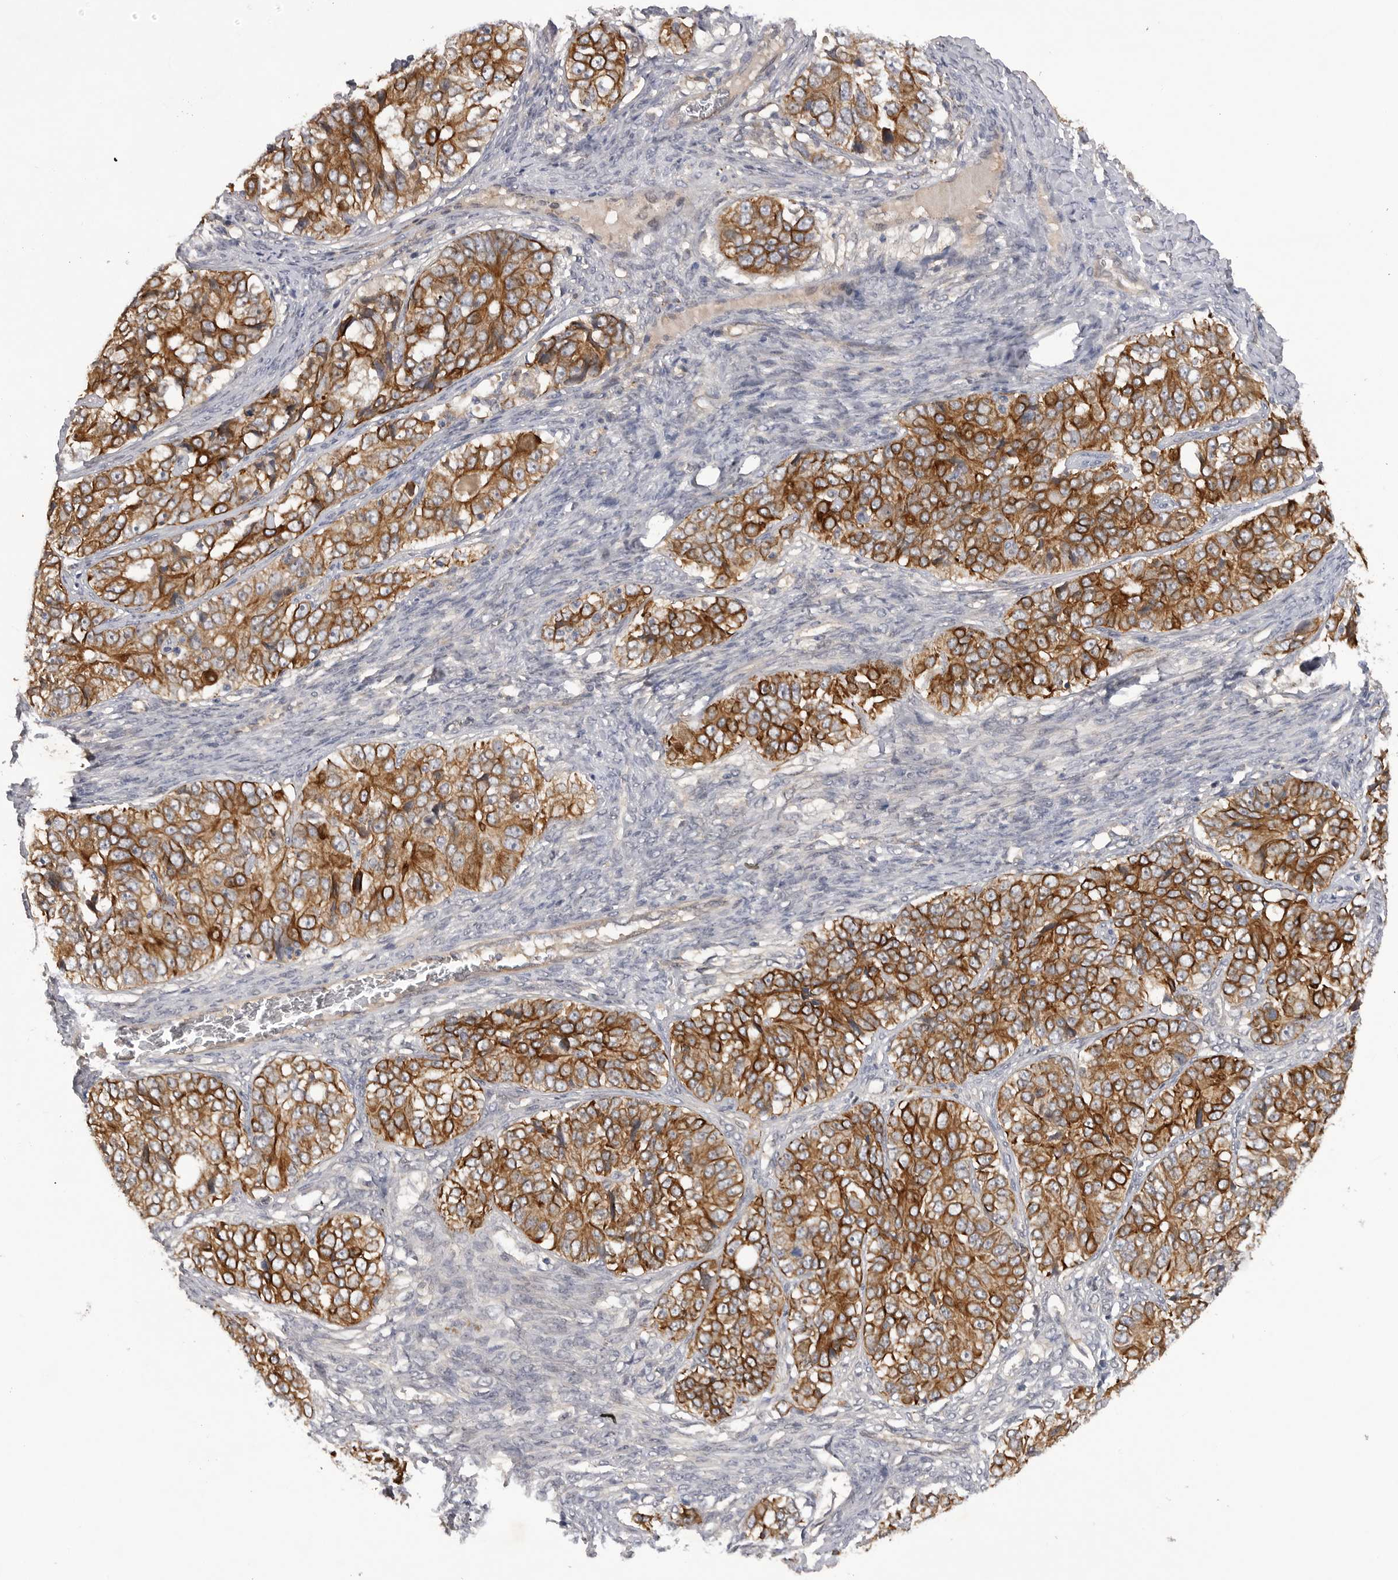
{"staining": {"intensity": "strong", "quantity": ">75%", "location": "cytoplasmic/membranous"}, "tissue": "ovarian cancer", "cell_type": "Tumor cells", "image_type": "cancer", "snomed": [{"axis": "morphology", "description": "Carcinoma, endometroid"}, {"axis": "topography", "description": "Ovary"}], "caption": "IHC (DAB (3,3'-diaminobenzidine)) staining of endometroid carcinoma (ovarian) displays strong cytoplasmic/membranous protein expression in approximately >75% of tumor cells. (IHC, brightfield microscopy, high magnification).", "gene": "DHDDS", "patient": {"sex": "female", "age": 51}}